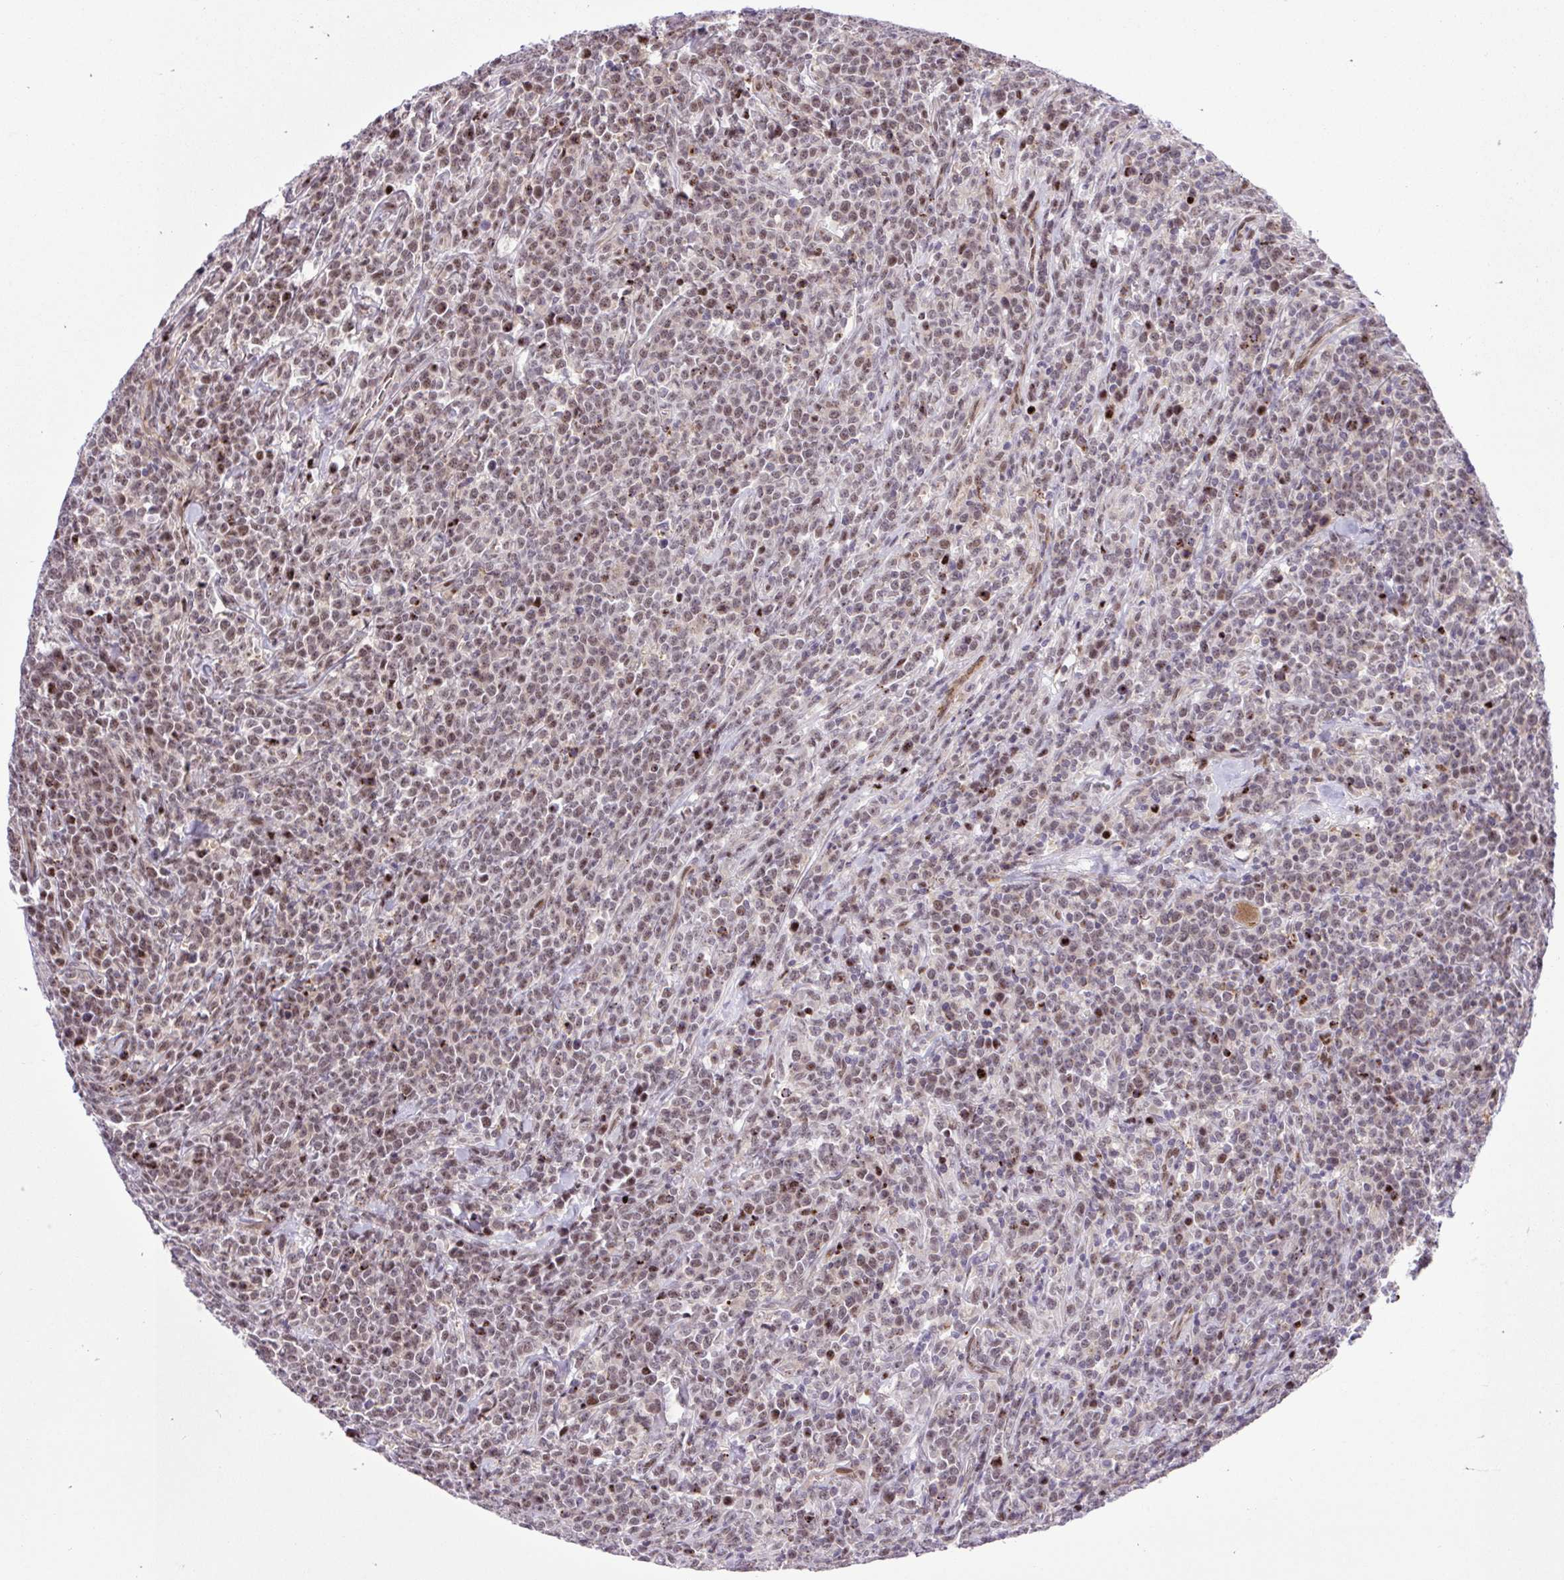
{"staining": {"intensity": "moderate", "quantity": "25%-75%", "location": "nuclear"}, "tissue": "lymphoma", "cell_type": "Tumor cells", "image_type": "cancer", "snomed": [{"axis": "morphology", "description": "Malignant lymphoma, non-Hodgkin's type, High grade"}, {"axis": "topography", "description": "Small intestine"}], "caption": "Immunohistochemical staining of human malignant lymphoma, non-Hodgkin's type (high-grade) demonstrates moderate nuclear protein positivity in about 25%-75% of tumor cells.", "gene": "ERG", "patient": {"sex": "female", "age": 56}}